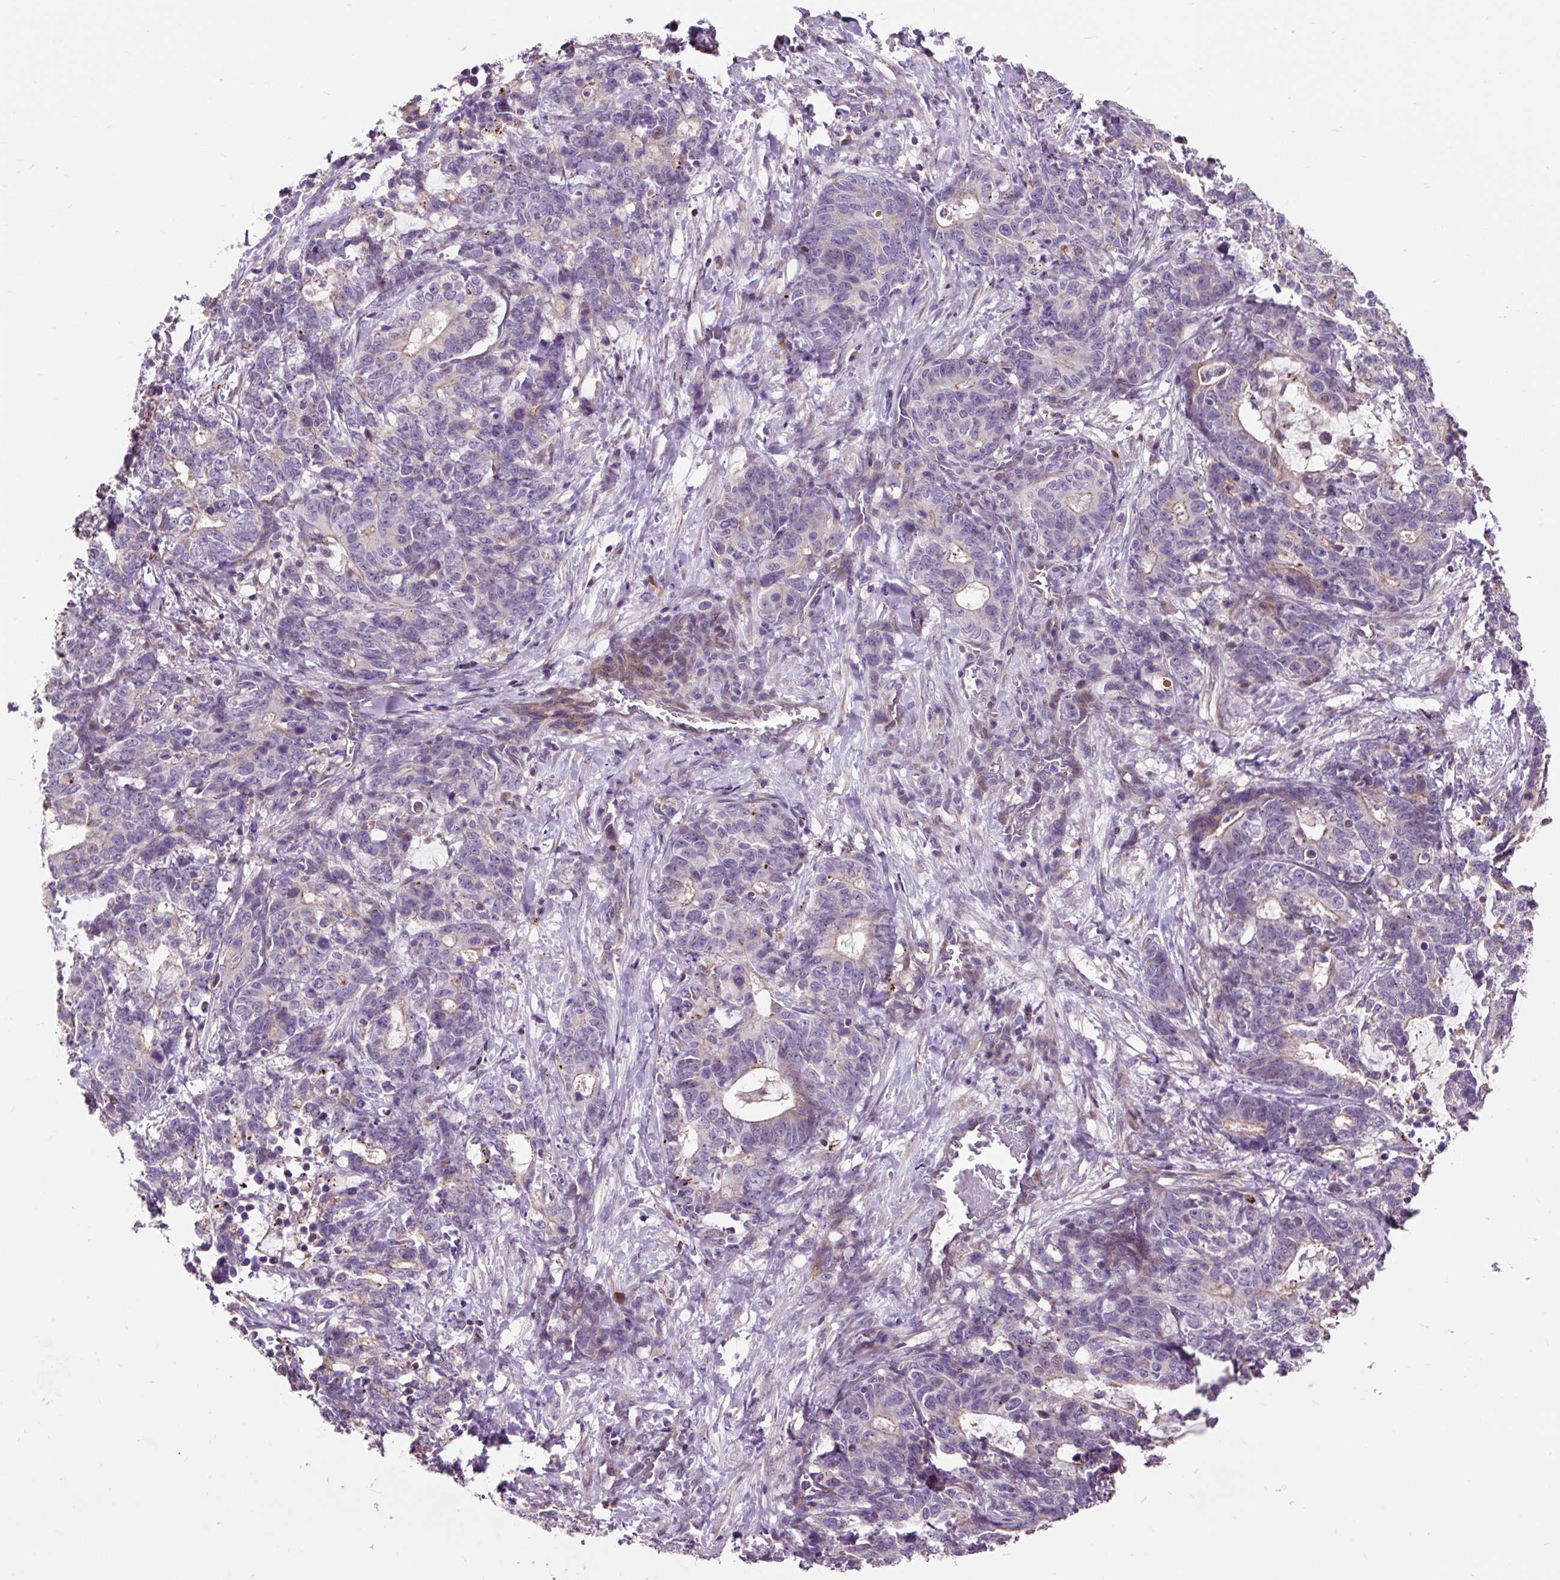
{"staining": {"intensity": "weak", "quantity": "<25%", "location": "cytoplasmic/membranous"}, "tissue": "stomach cancer", "cell_type": "Tumor cells", "image_type": "cancer", "snomed": [{"axis": "morphology", "description": "Normal tissue, NOS"}, {"axis": "morphology", "description": "Adenocarcinoma, NOS"}, {"axis": "topography", "description": "Stomach"}], "caption": "This is an IHC histopathology image of adenocarcinoma (stomach). There is no expression in tumor cells.", "gene": "PRIMPOL", "patient": {"sex": "female", "age": 64}}